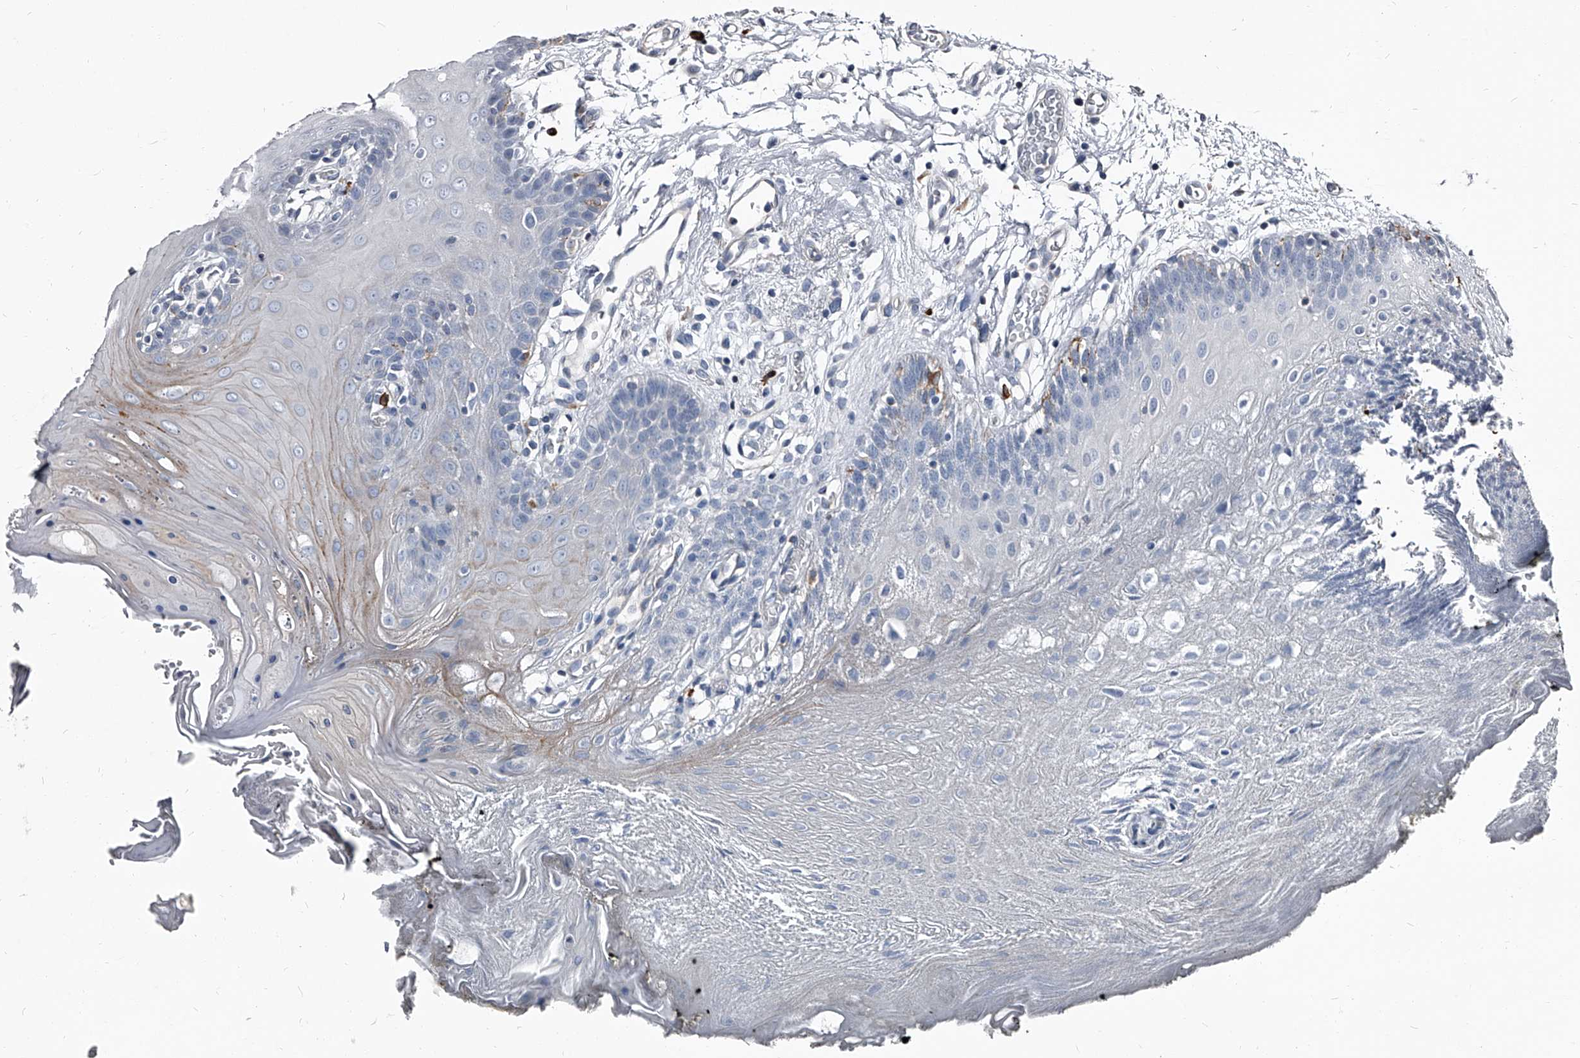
{"staining": {"intensity": "weak", "quantity": "<25%", "location": "cytoplasmic/membranous"}, "tissue": "oral mucosa", "cell_type": "Squamous epithelial cells", "image_type": "normal", "snomed": [{"axis": "morphology", "description": "Normal tissue, NOS"}, {"axis": "morphology", "description": "Squamous cell carcinoma, NOS"}, {"axis": "topography", "description": "Skeletal muscle"}, {"axis": "topography", "description": "Oral tissue"}, {"axis": "topography", "description": "Salivary gland"}, {"axis": "topography", "description": "Head-Neck"}], "caption": "Immunohistochemistry (IHC) of benign oral mucosa displays no staining in squamous epithelial cells.", "gene": "PGLYRP3", "patient": {"sex": "male", "age": 54}}